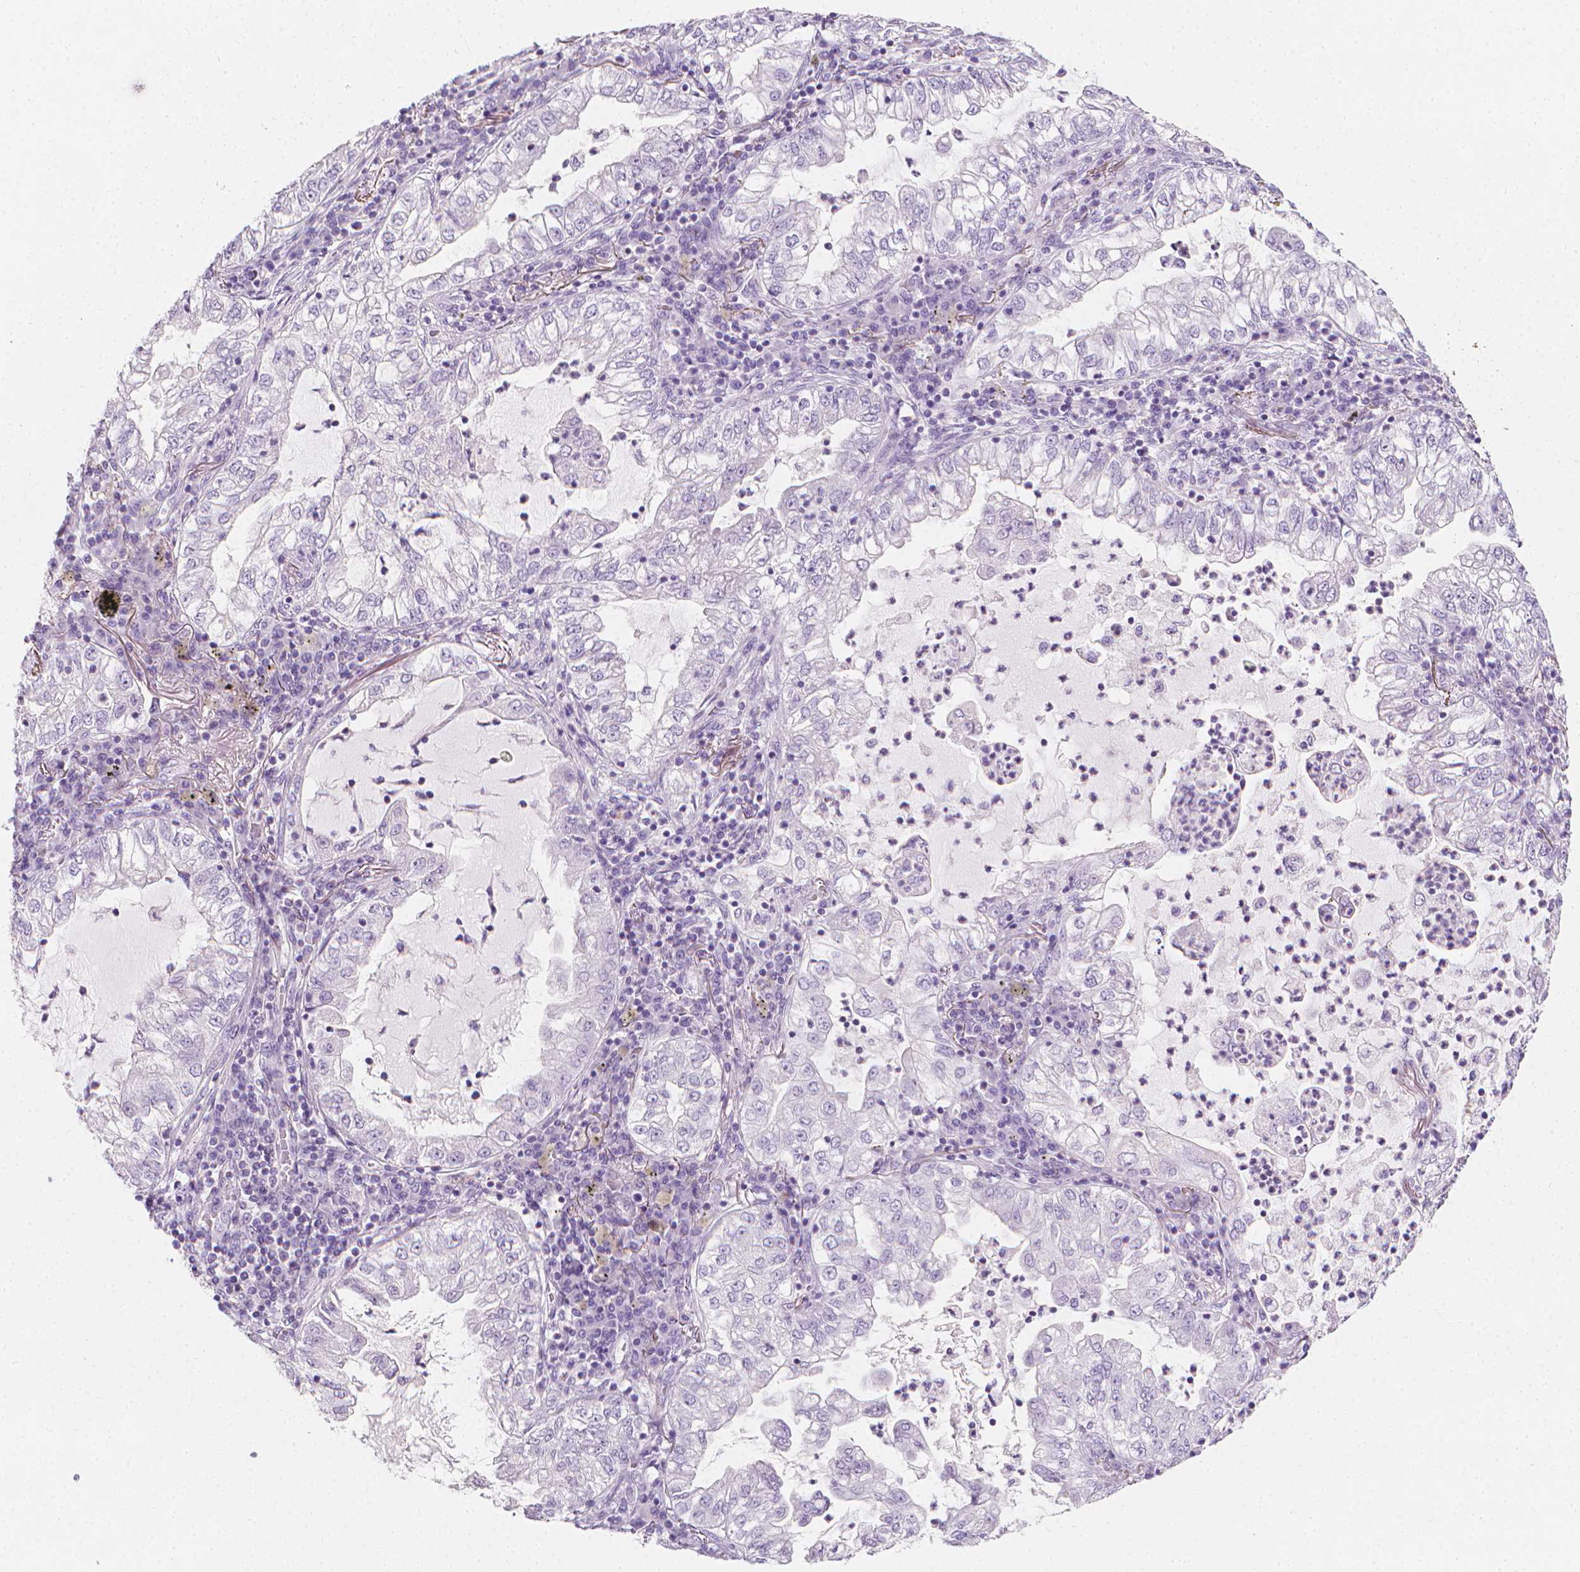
{"staining": {"intensity": "negative", "quantity": "none", "location": "none"}, "tissue": "lung cancer", "cell_type": "Tumor cells", "image_type": "cancer", "snomed": [{"axis": "morphology", "description": "Adenocarcinoma, NOS"}, {"axis": "topography", "description": "Lung"}], "caption": "This image is of adenocarcinoma (lung) stained with IHC to label a protein in brown with the nuclei are counter-stained blue. There is no expression in tumor cells.", "gene": "DCAF8L1", "patient": {"sex": "female", "age": 73}}